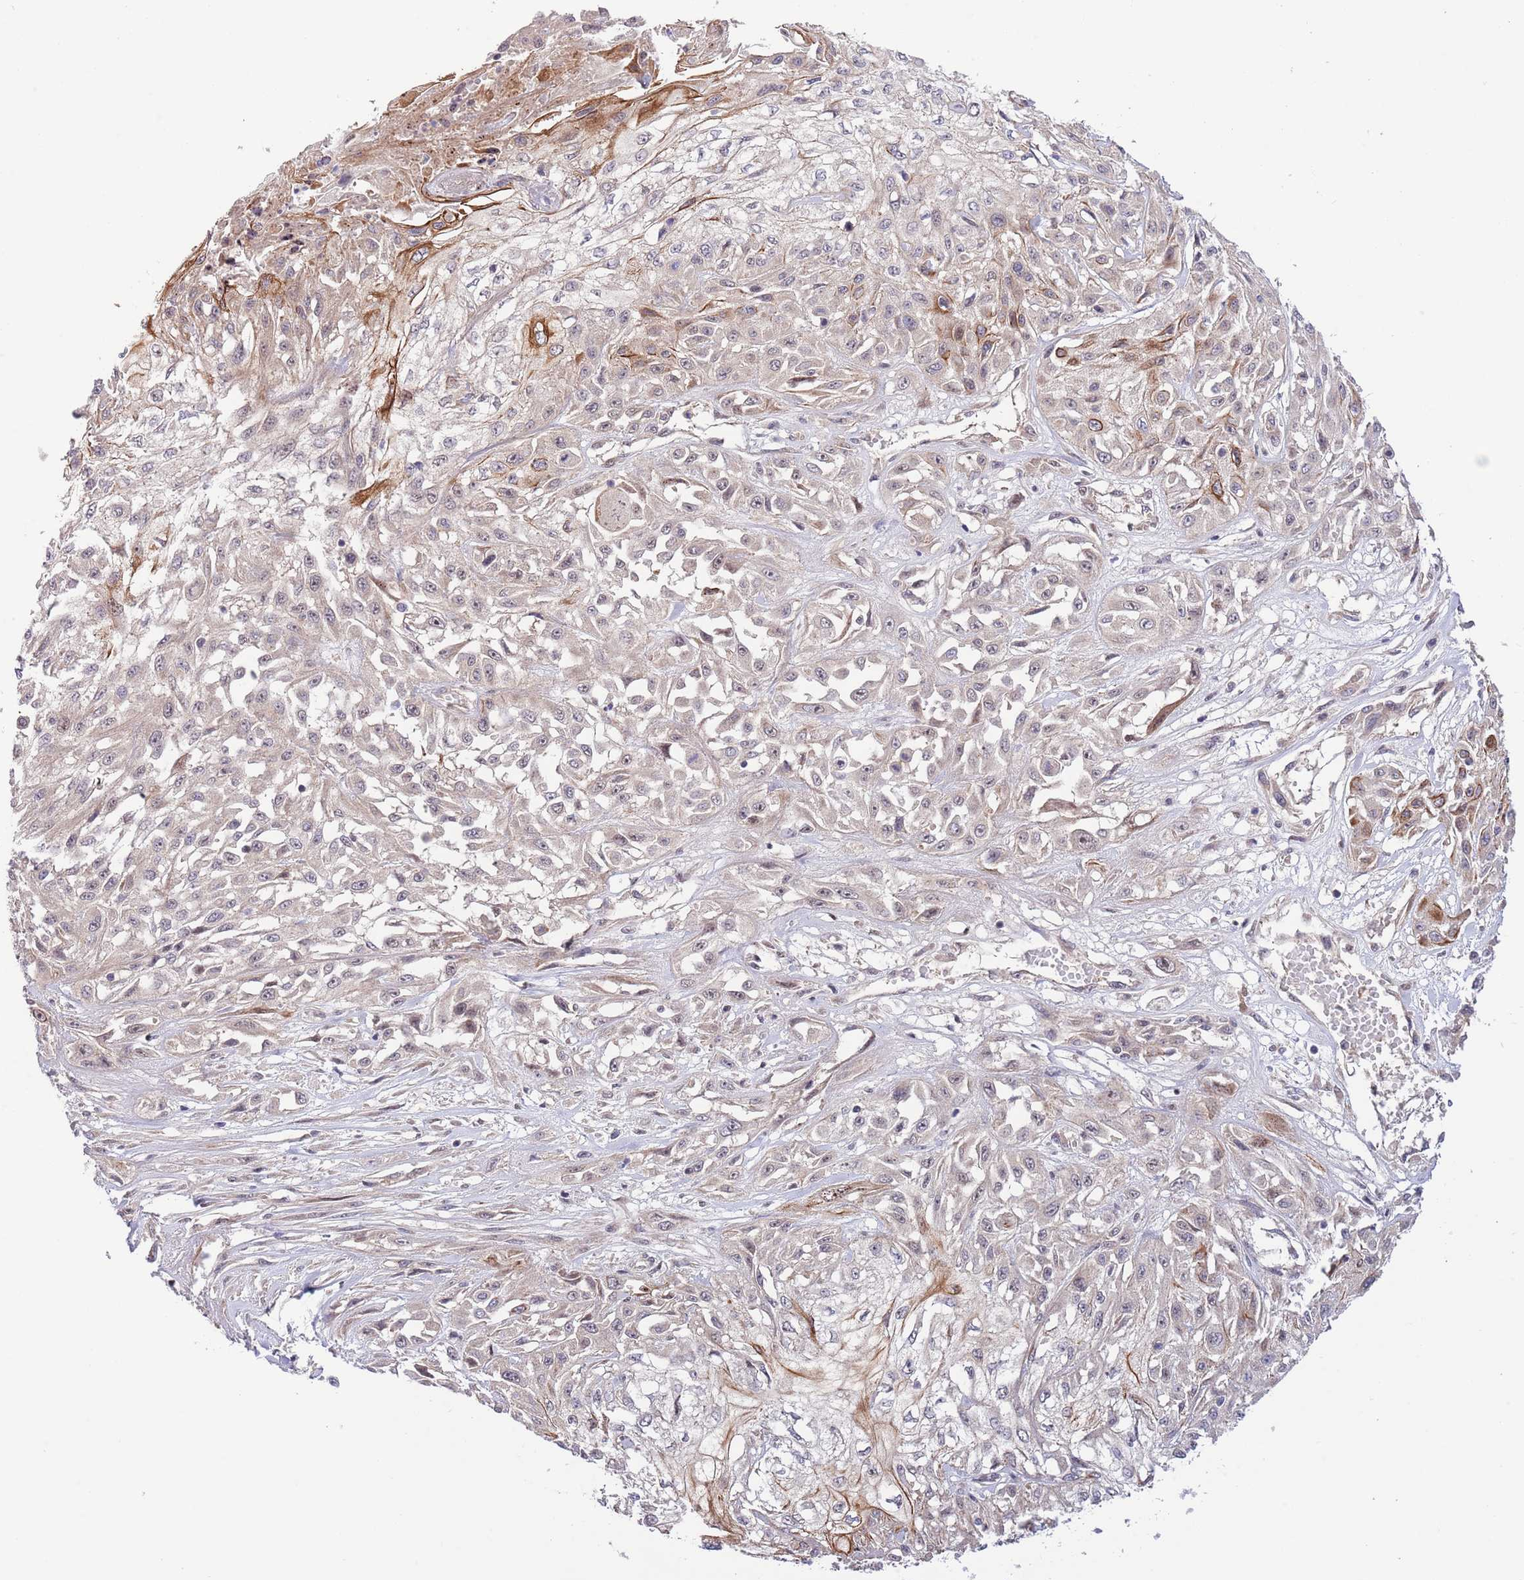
{"staining": {"intensity": "moderate", "quantity": "<25%", "location": "cytoplasmic/membranous,nuclear"}, "tissue": "skin cancer", "cell_type": "Tumor cells", "image_type": "cancer", "snomed": [{"axis": "morphology", "description": "Squamous cell carcinoma, NOS"}, {"axis": "morphology", "description": "Squamous cell carcinoma, metastatic, NOS"}, {"axis": "topography", "description": "Skin"}, {"axis": "topography", "description": "Lymph node"}], "caption": "Immunohistochemistry (IHC) micrograph of human skin cancer stained for a protein (brown), which exhibits low levels of moderate cytoplasmic/membranous and nuclear expression in about <25% of tumor cells.", "gene": "PRR16", "patient": {"sex": "male", "age": 75}}